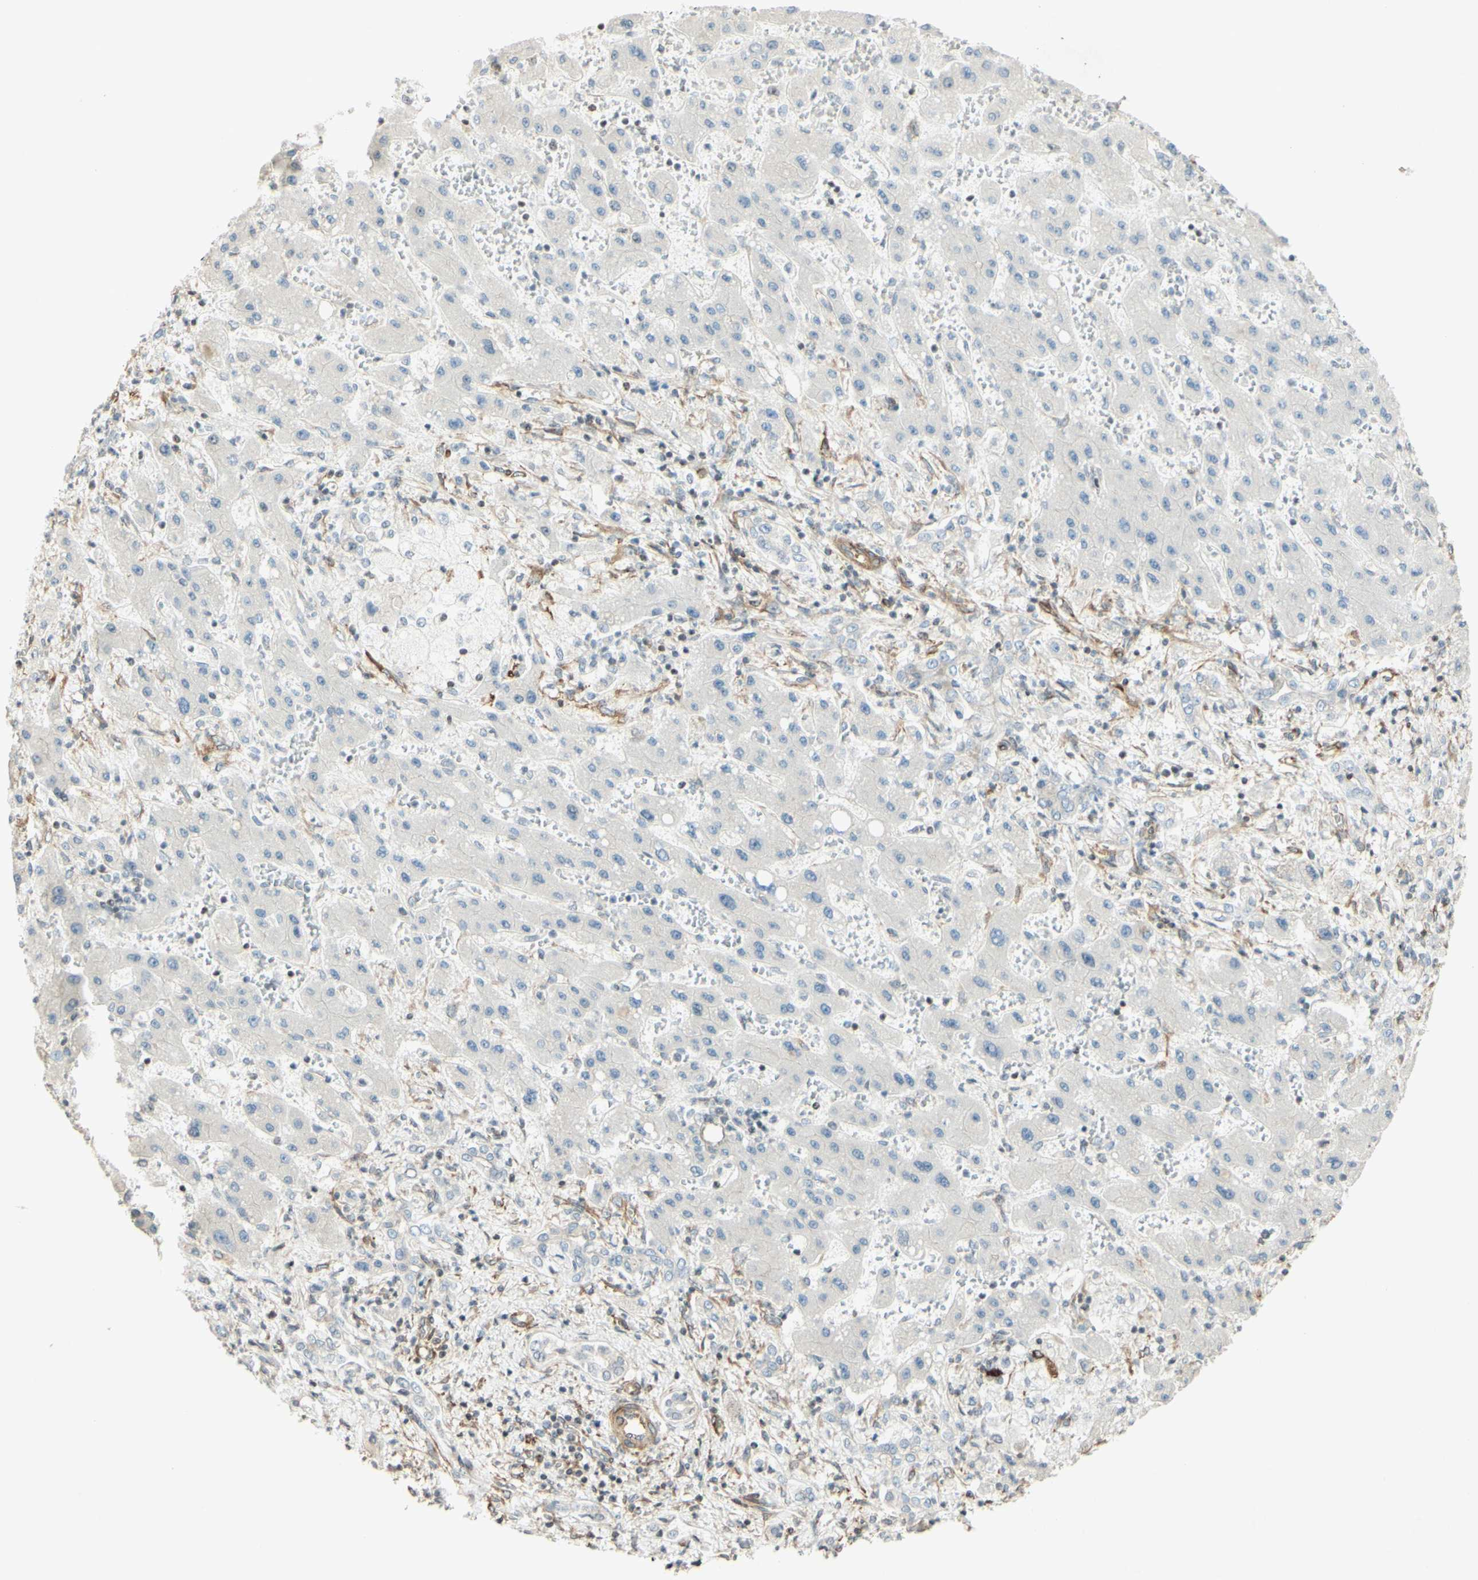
{"staining": {"intensity": "negative", "quantity": "none", "location": "none"}, "tissue": "liver cancer", "cell_type": "Tumor cells", "image_type": "cancer", "snomed": [{"axis": "morphology", "description": "Cholangiocarcinoma"}, {"axis": "topography", "description": "Liver"}], "caption": "Immunohistochemistry image of neoplastic tissue: human cholangiocarcinoma (liver) stained with DAB (3,3'-diaminobenzidine) exhibits no significant protein staining in tumor cells.", "gene": "MAP1B", "patient": {"sex": "male", "age": 50}}